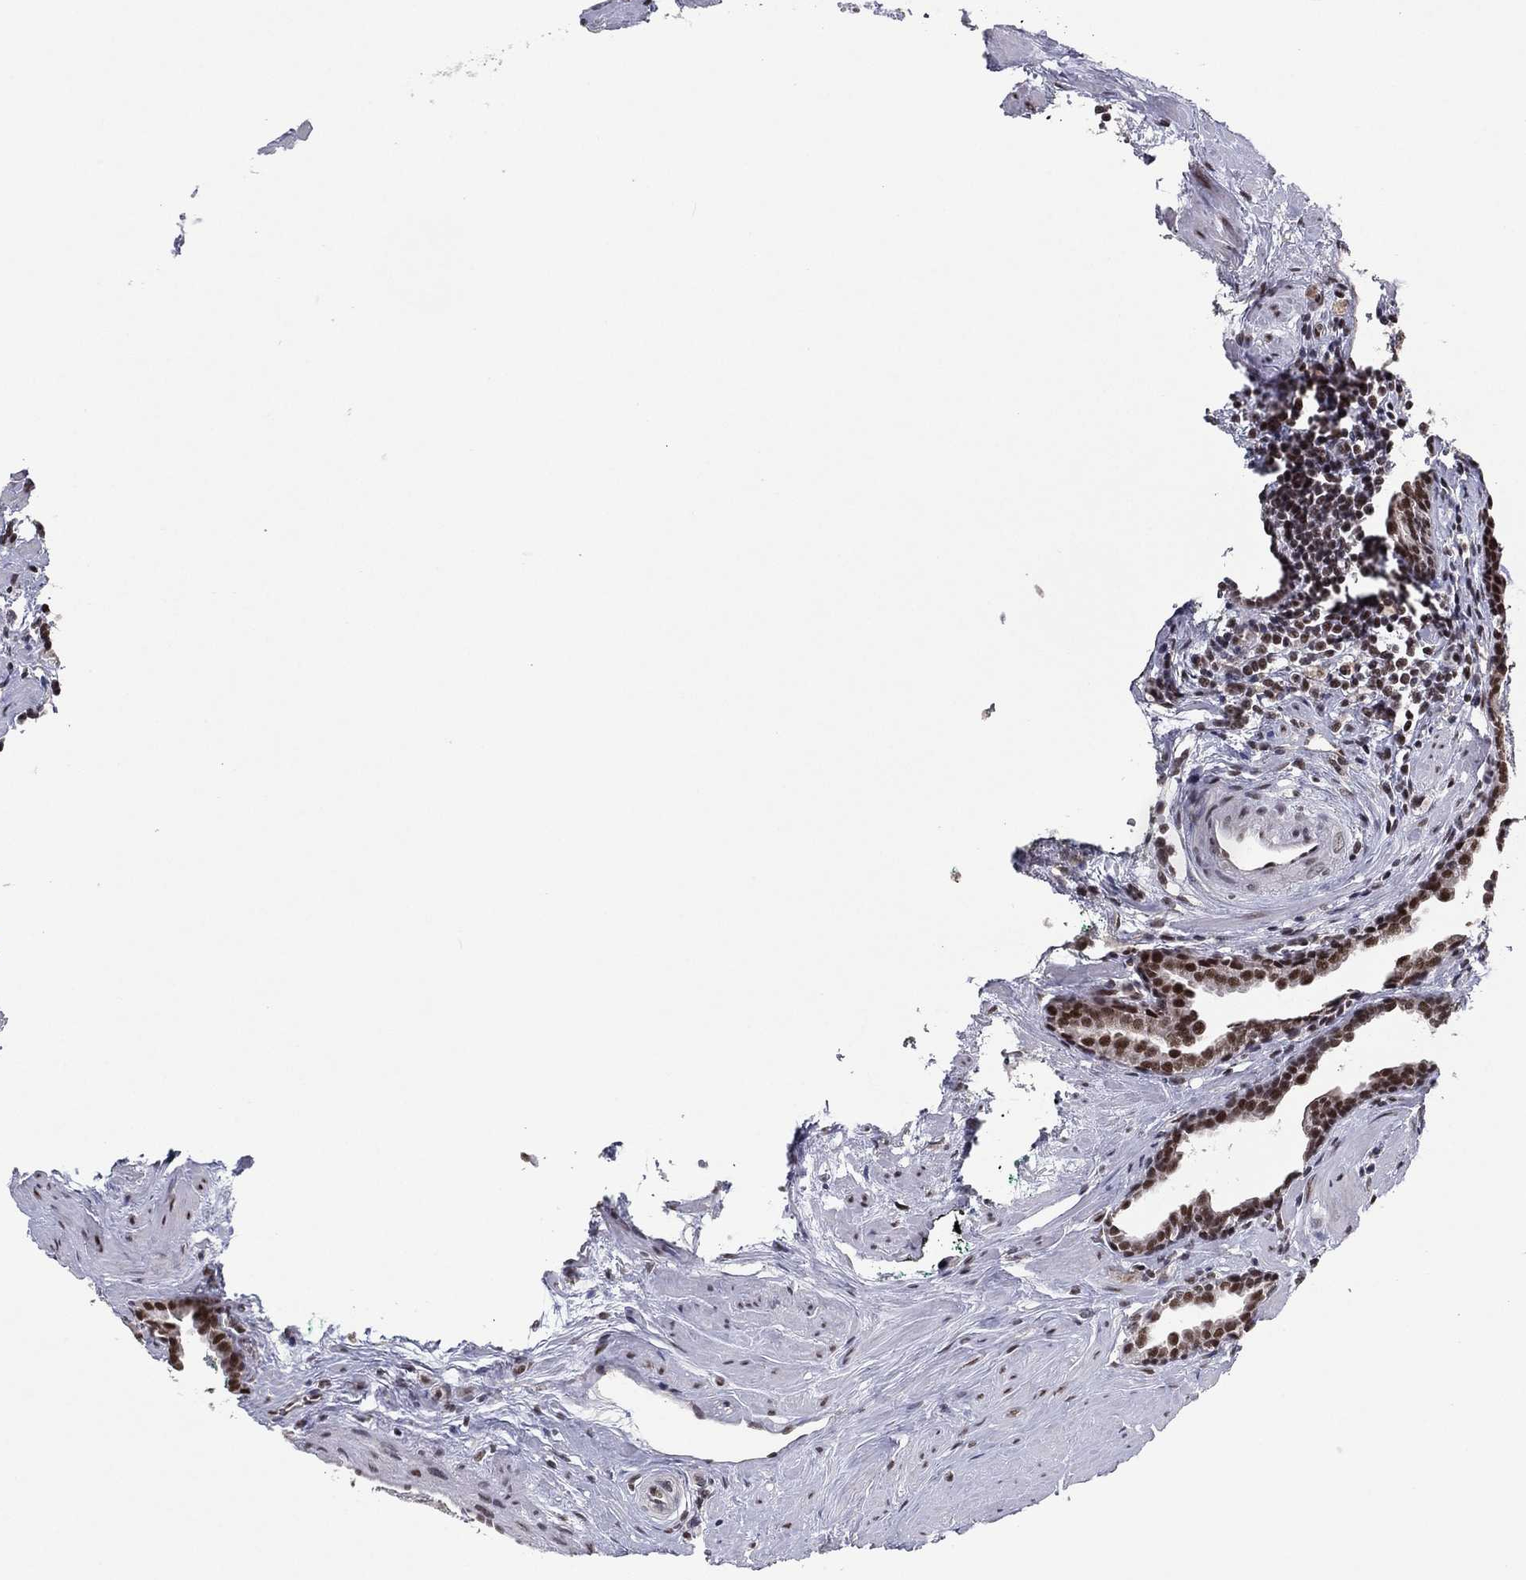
{"staining": {"intensity": "strong", "quantity": "25%-75%", "location": "nuclear"}, "tissue": "prostate cancer", "cell_type": "Tumor cells", "image_type": "cancer", "snomed": [{"axis": "morphology", "description": "Adenocarcinoma, NOS"}, {"axis": "morphology", "description": "Adenocarcinoma, High grade"}, {"axis": "topography", "description": "Prostate"}], "caption": "Immunohistochemistry (IHC) image of neoplastic tissue: human adenocarcinoma (prostate) stained using IHC exhibits high levels of strong protein expression localized specifically in the nuclear of tumor cells, appearing as a nuclear brown color.", "gene": "GPALPP1", "patient": {"sex": "male", "age": 64}}